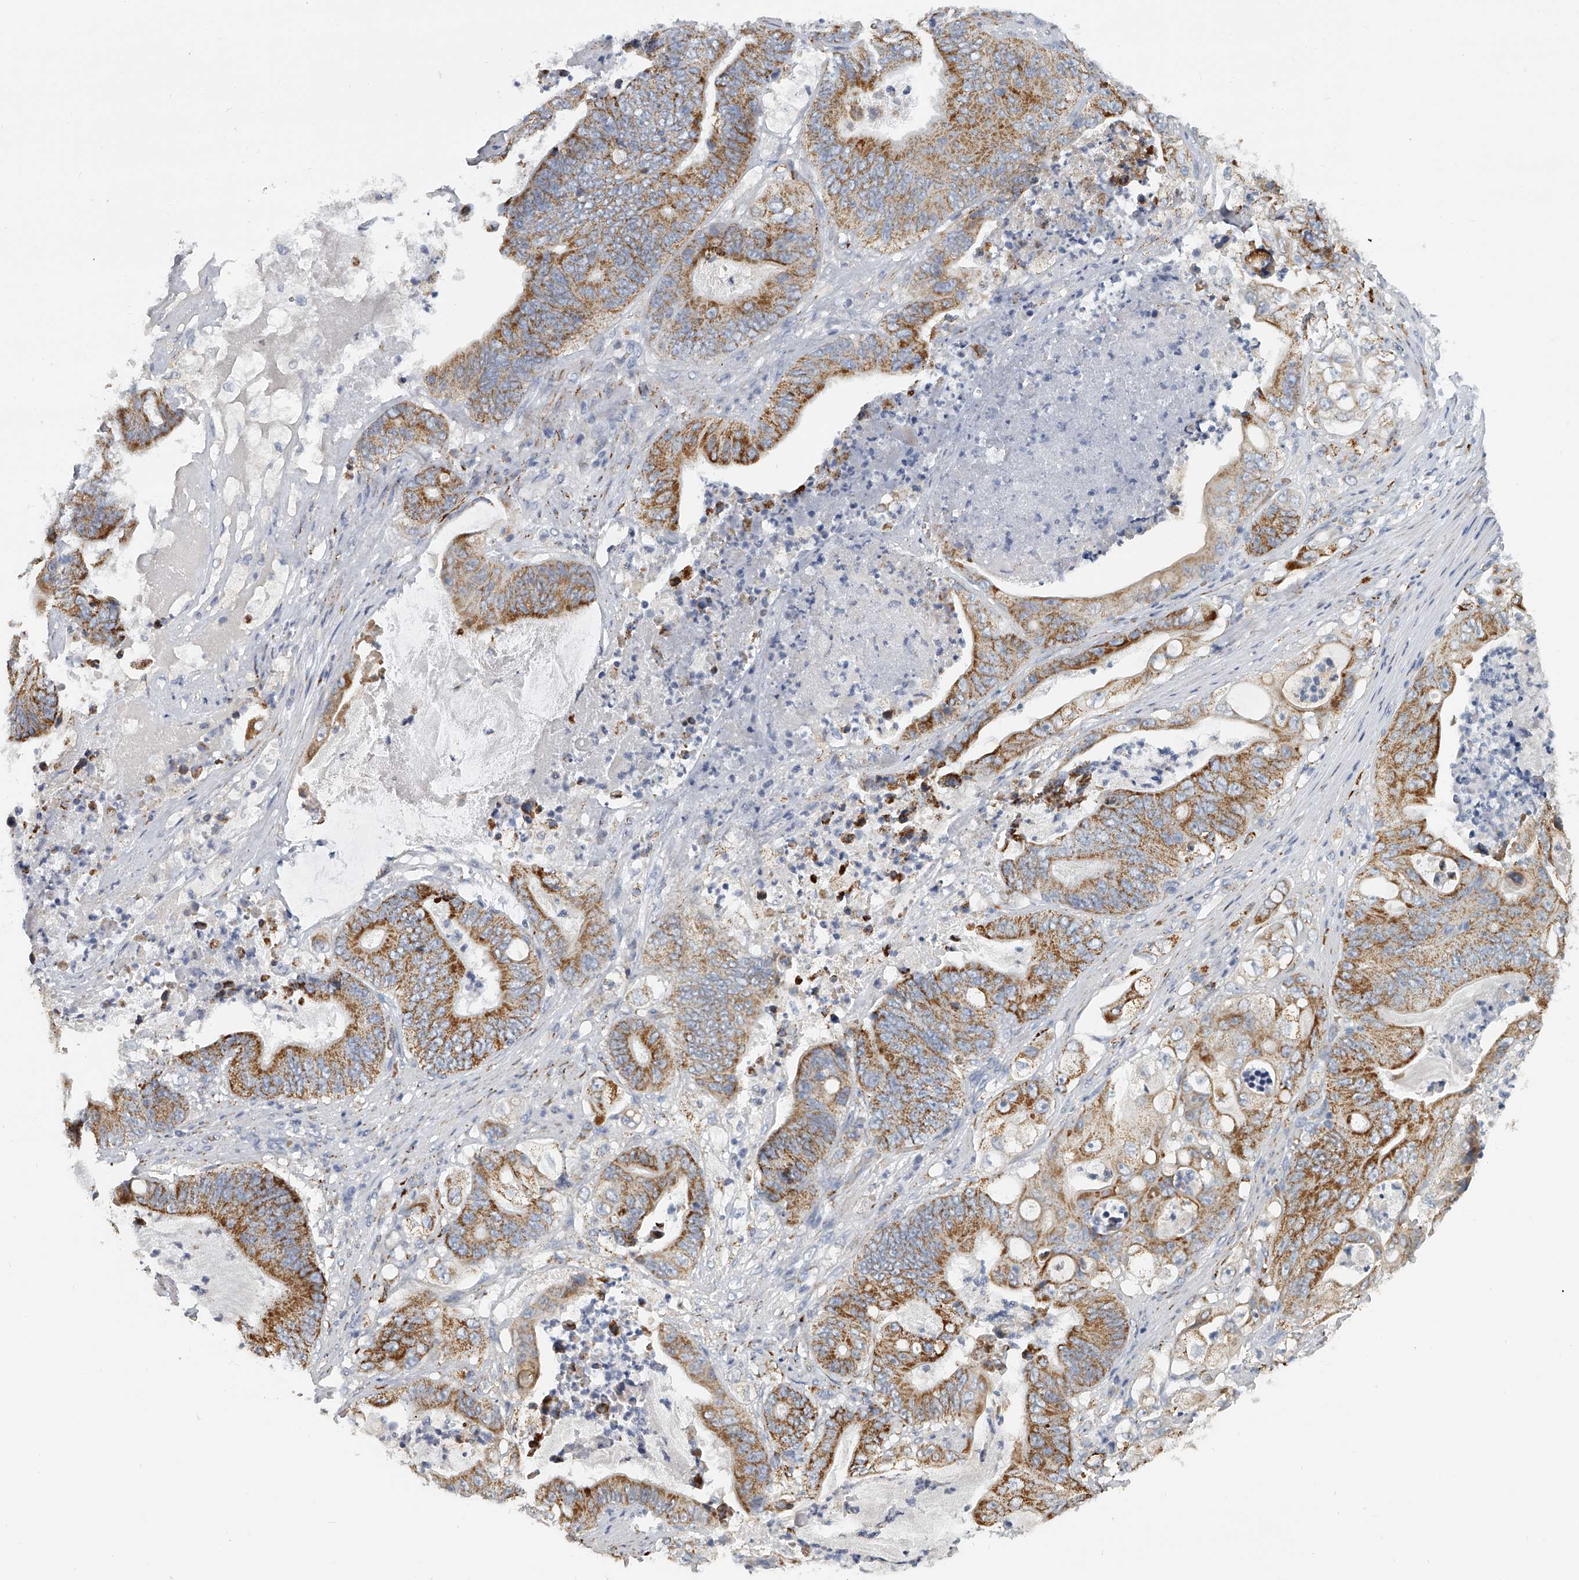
{"staining": {"intensity": "moderate", "quantity": ">75%", "location": "cytoplasmic/membranous"}, "tissue": "stomach cancer", "cell_type": "Tumor cells", "image_type": "cancer", "snomed": [{"axis": "morphology", "description": "Adenocarcinoma, NOS"}, {"axis": "topography", "description": "Stomach"}], "caption": "Protein expression analysis of stomach cancer (adenocarcinoma) shows moderate cytoplasmic/membranous positivity in approximately >75% of tumor cells.", "gene": "KLHL7", "patient": {"sex": "female", "age": 73}}